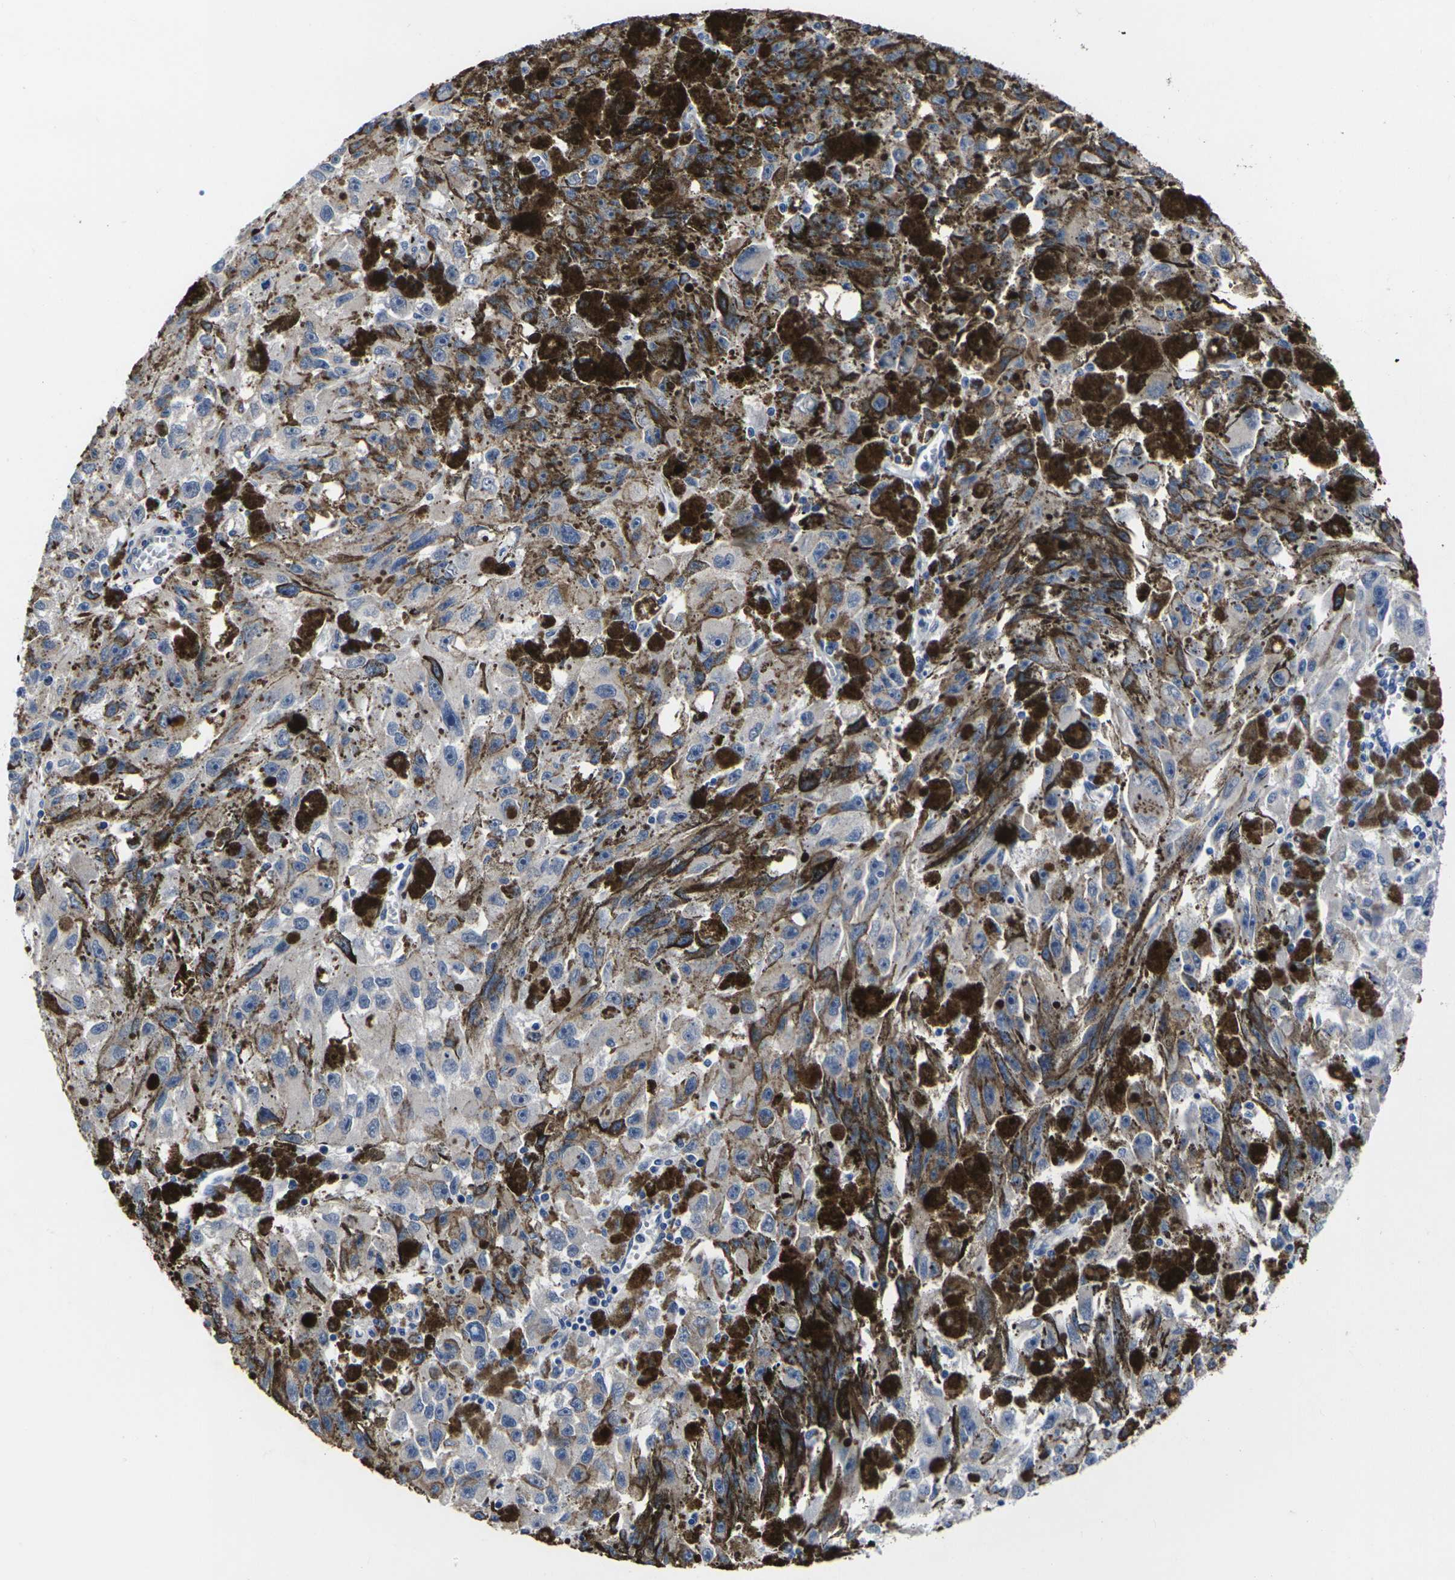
{"staining": {"intensity": "negative", "quantity": "none", "location": "none"}, "tissue": "melanoma", "cell_type": "Tumor cells", "image_type": "cancer", "snomed": [{"axis": "morphology", "description": "Malignant melanoma in situ"}, {"axis": "morphology", "description": "Malignant melanoma, NOS"}, {"axis": "topography", "description": "Skin"}], "caption": "An immunohistochemistry micrograph of melanoma is shown. There is no staining in tumor cells of melanoma.", "gene": "CYP2C8", "patient": {"sex": "female", "age": 88}}